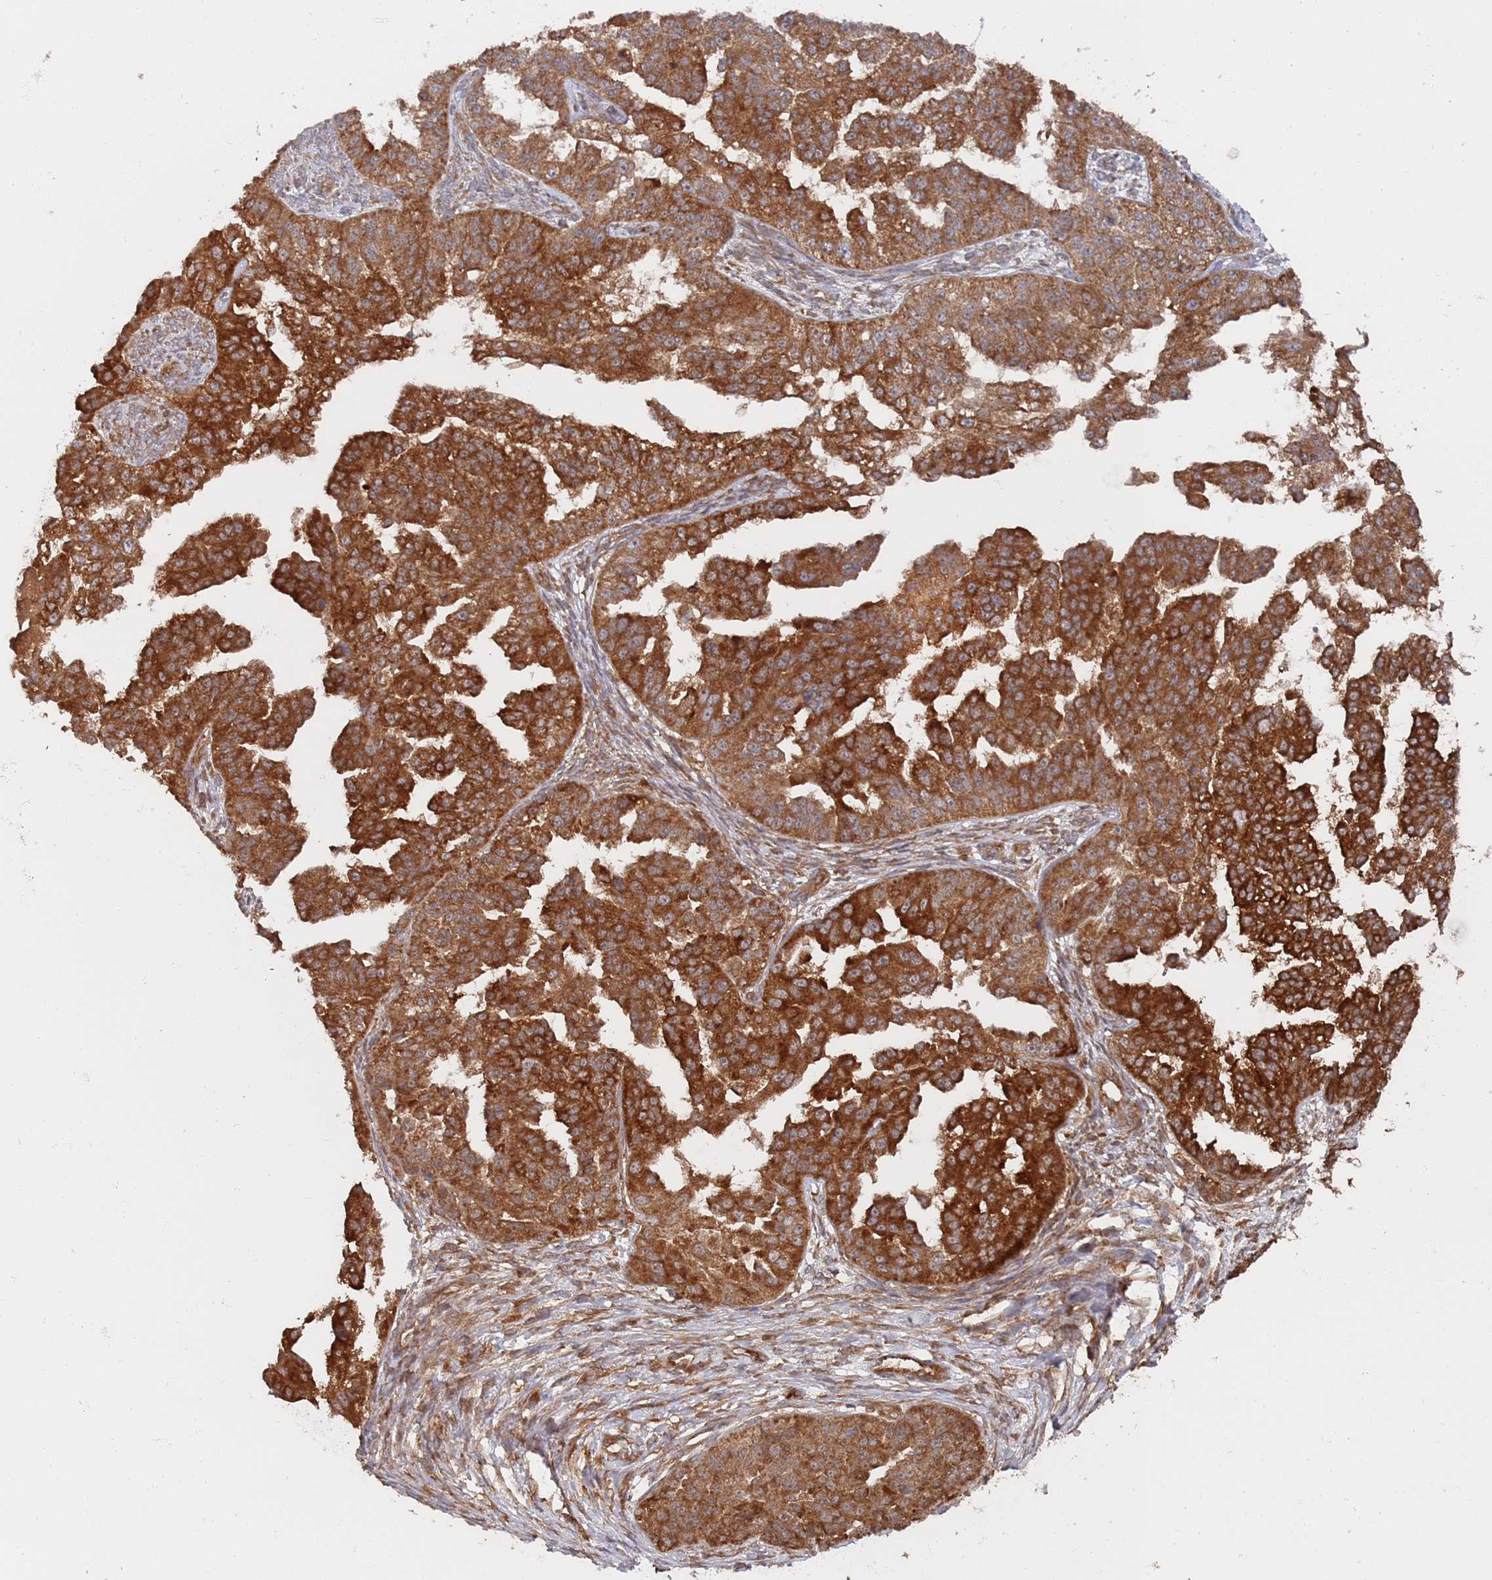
{"staining": {"intensity": "strong", "quantity": ">75%", "location": "cytoplasmic/membranous"}, "tissue": "ovarian cancer", "cell_type": "Tumor cells", "image_type": "cancer", "snomed": [{"axis": "morphology", "description": "Cystadenocarcinoma, serous, NOS"}, {"axis": "topography", "description": "Ovary"}], "caption": "Immunohistochemical staining of ovarian cancer shows high levels of strong cytoplasmic/membranous protein expression in approximately >75% of tumor cells.", "gene": "DDX60", "patient": {"sex": "female", "age": 58}}